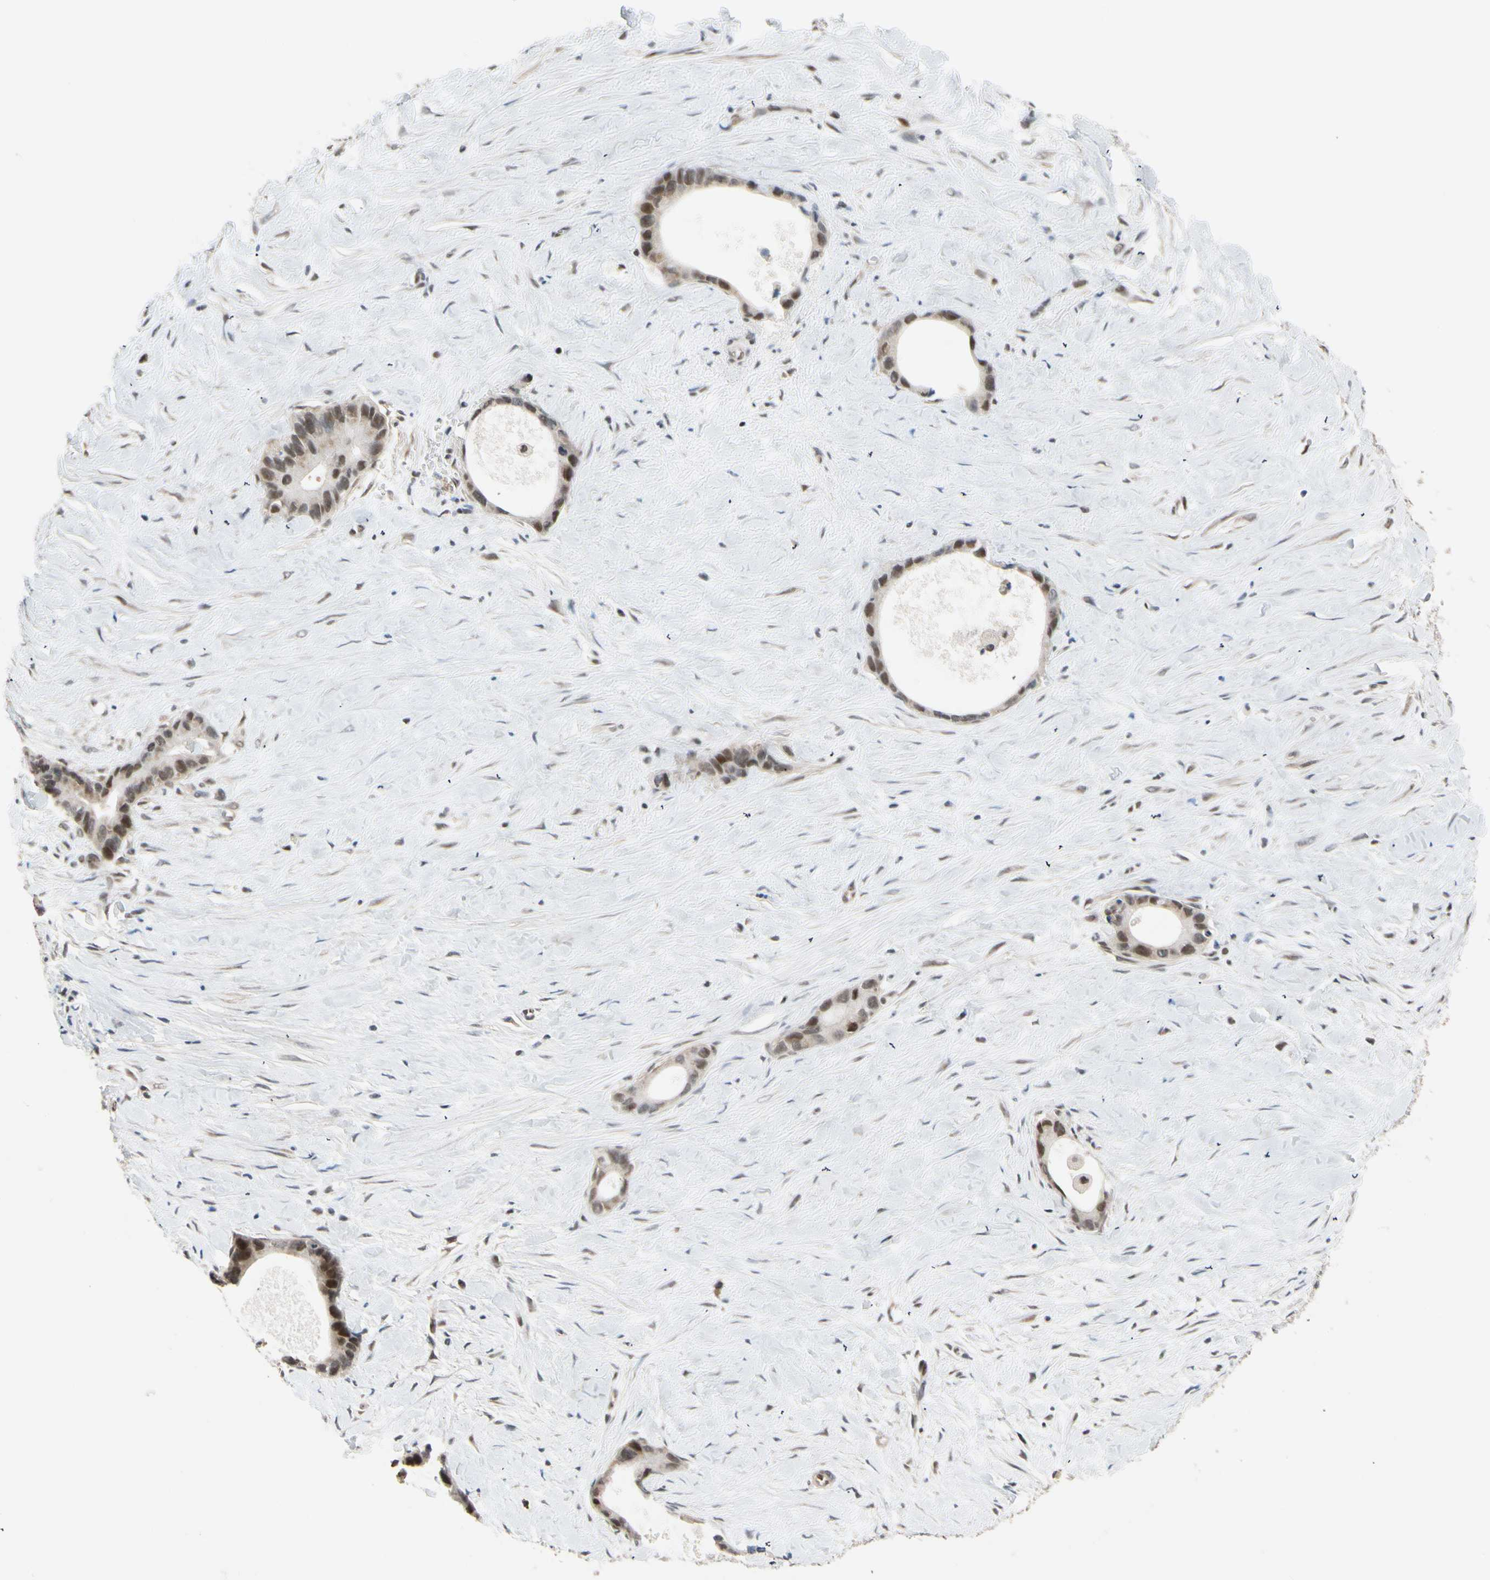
{"staining": {"intensity": "weak", "quantity": ">75%", "location": "nuclear"}, "tissue": "liver cancer", "cell_type": "Tumor cells", "image_type": "cancer", "snomed": [{"axis": "morphology", "description": "Cholangiocarcinoma"}, {"axis": "topography", "description": "Liver"}], "caption": "There is low levels of weak nuclear expression in tumor cells of cholangiocarcinoma (liver), as demonstrated by immunohistochemical staining (brown color).", "gene": "TAF4", "patient": {"sex": "female", "age": 55}}